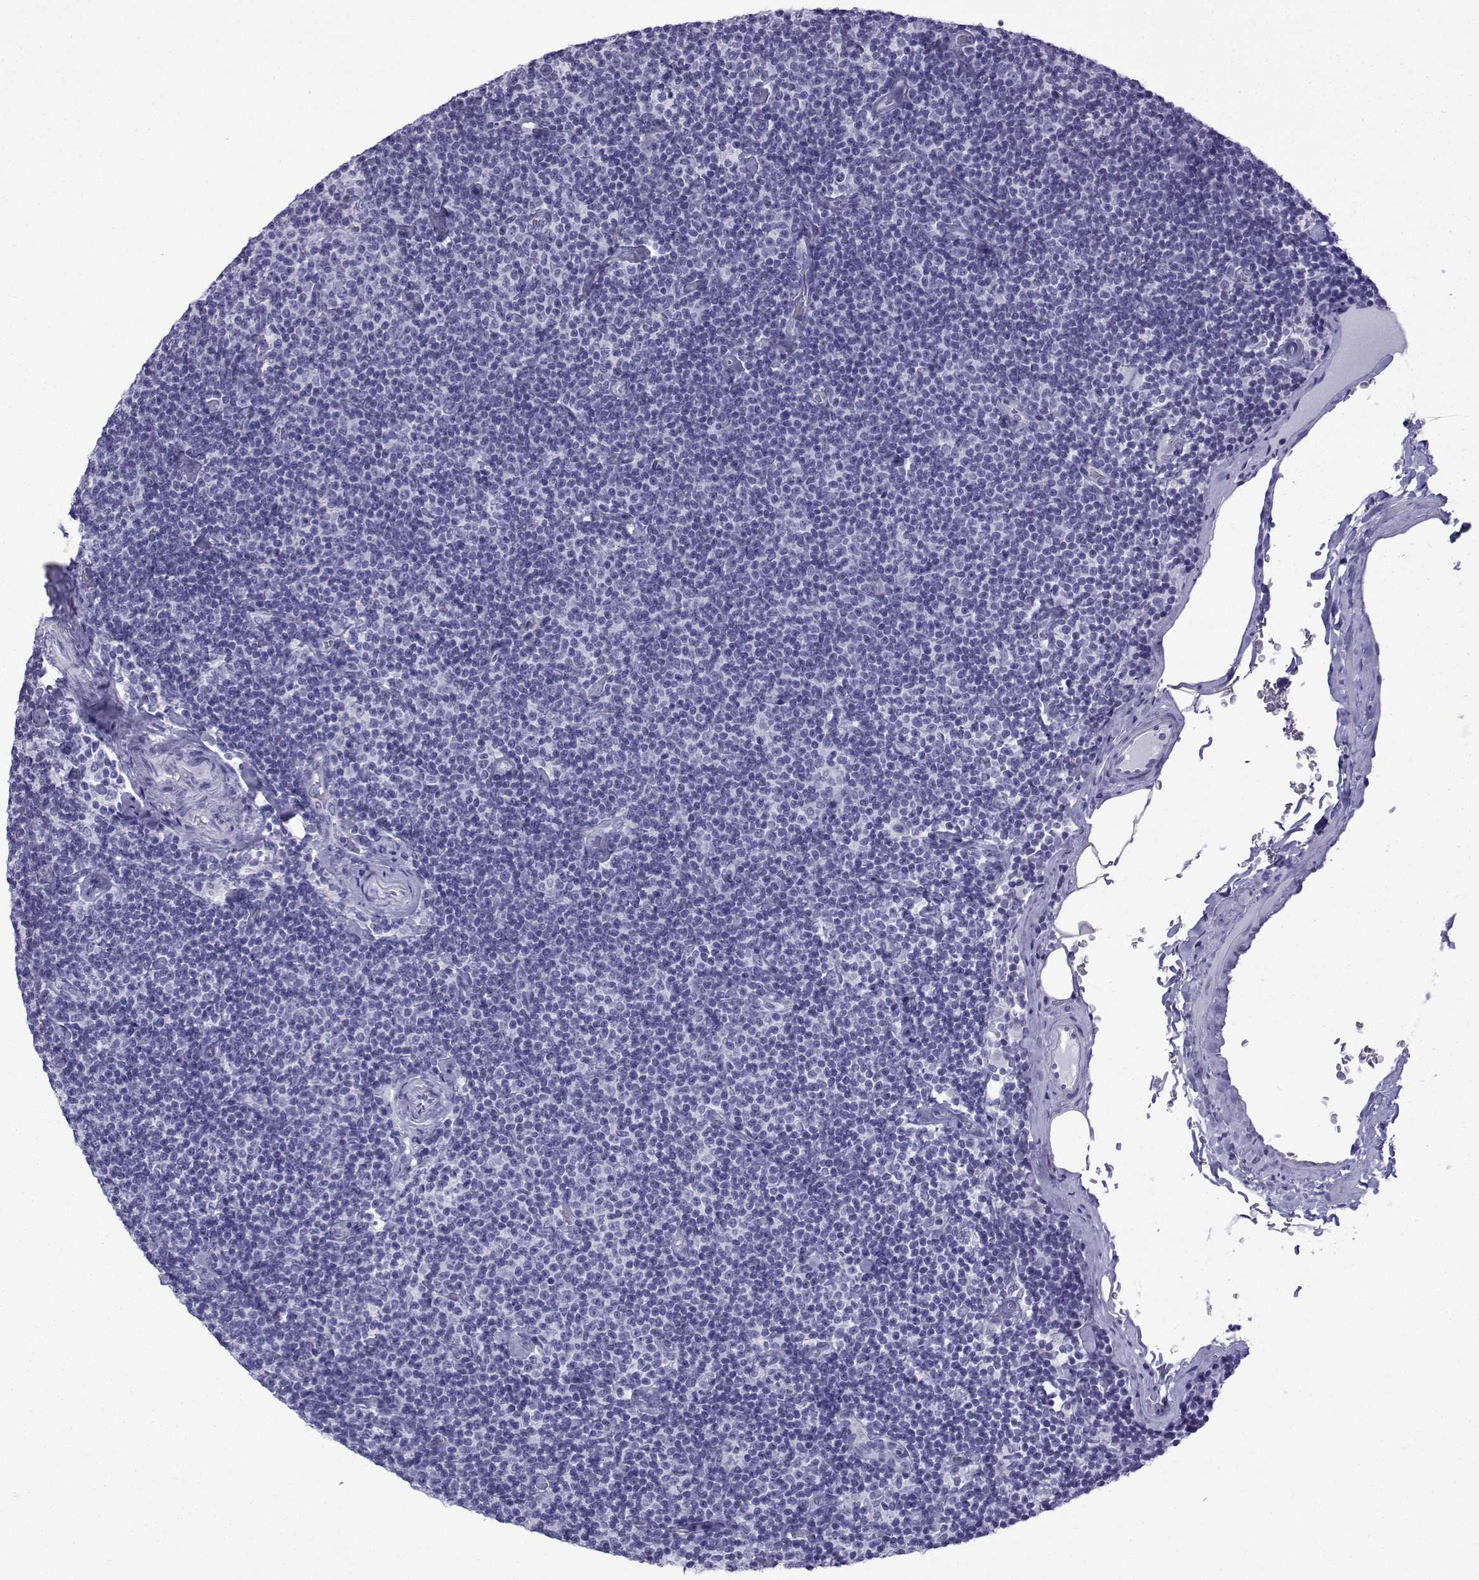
{"staining": {"intensity": "negative", "quantity": "none", "location": "none"}, "tissue": "lymphoma", "cell_type": "Tumor cells", "image_type": "cancer", "snomed": [{"axis": "morphology", "description": "Malignant lymphoma, non-Hodgkin's type, Low grade"}, {"axis": "topography", "description": "Lymph node"}], "caption": "Tumor cells show no significant expression in lymphoma.", "gene": "TRIM46", "patient": {"sex": "male", "age": 81}}